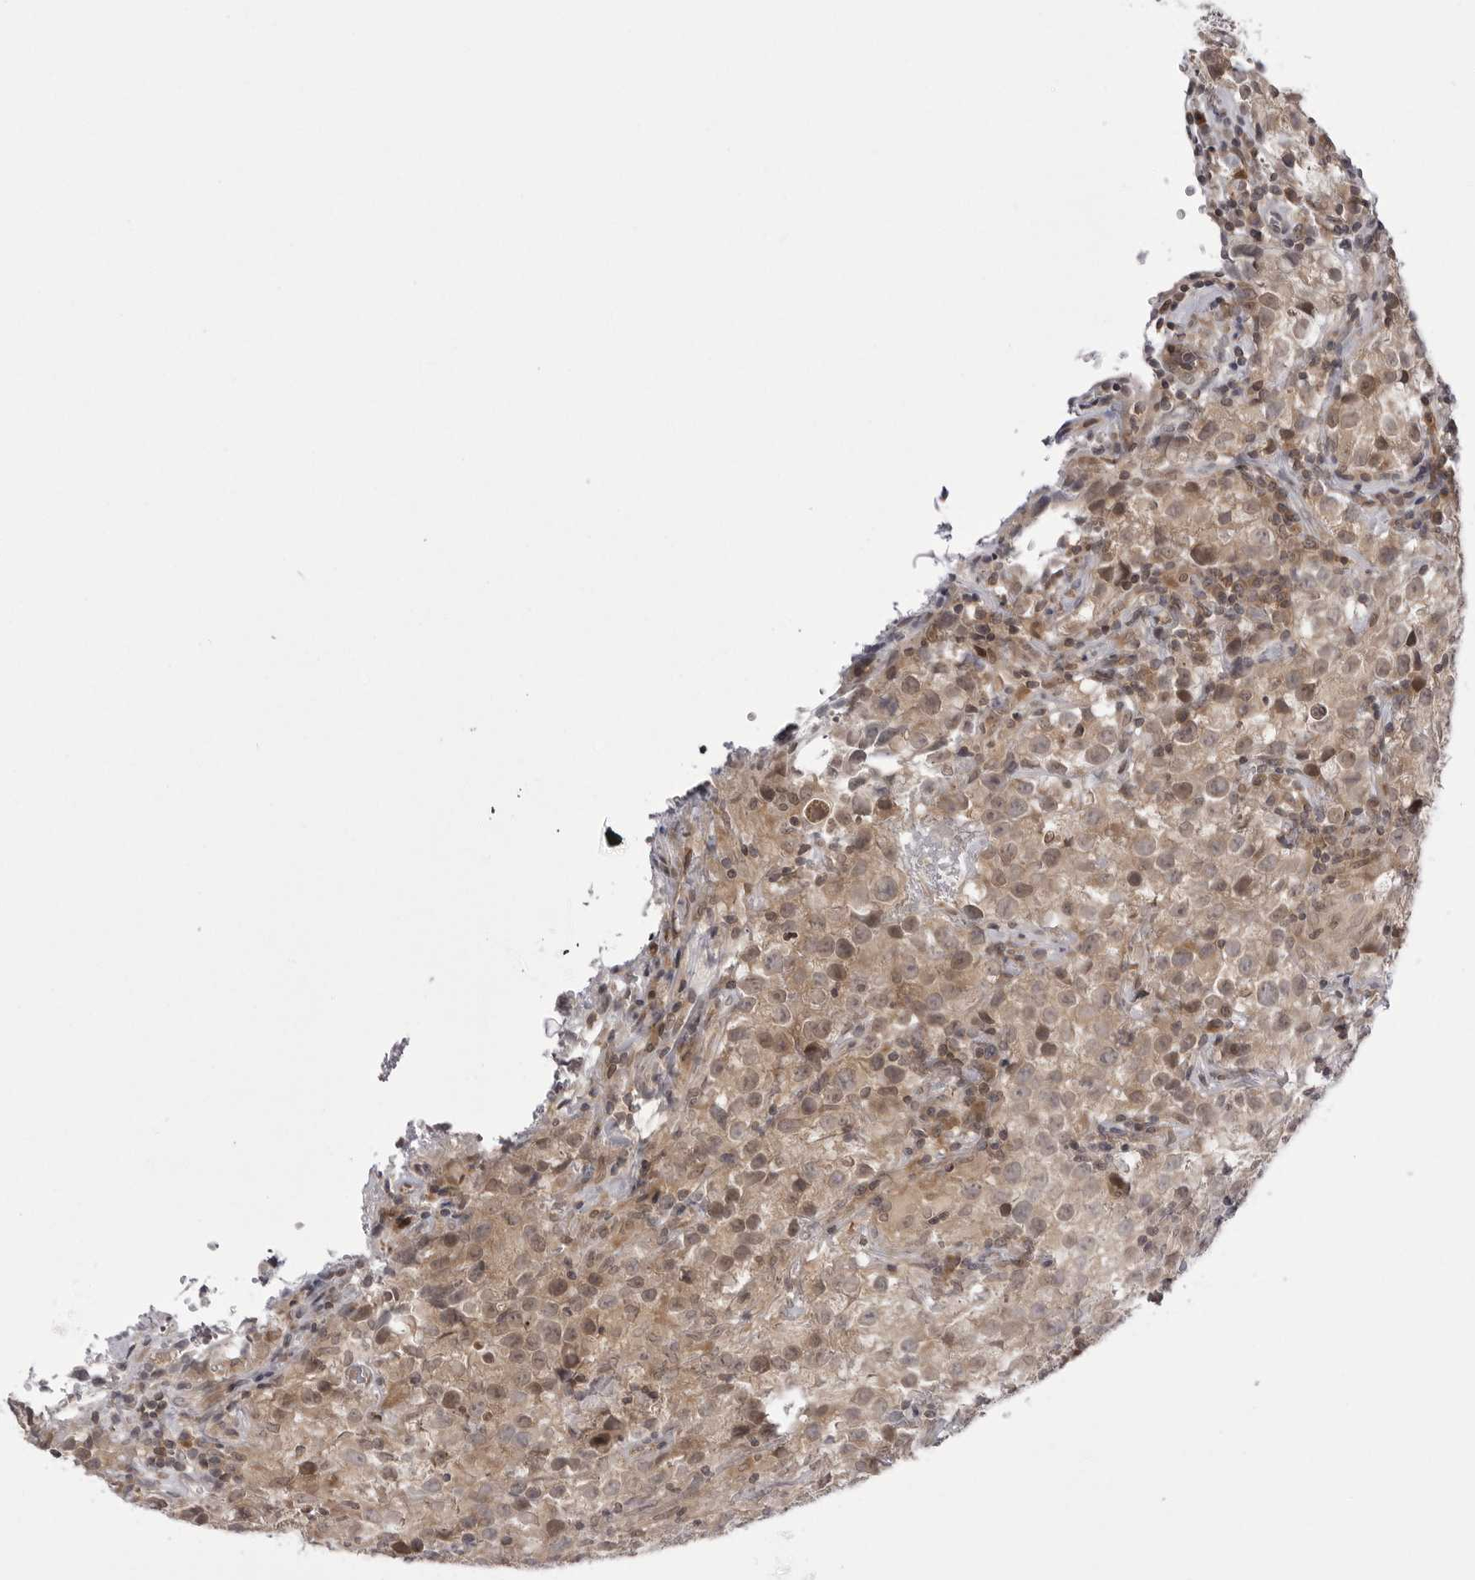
{"staining": {"intensity": "weak", "quantity": ">75%", "location": "cytoplasmic/membranous,nuclear"}, "tissue": "testis cancer", "cell_type": "Tumor cells", "image_type": "cancer", "snomed": [{"axis": "morphology", "description": "Seminoma, NOS"}, {"axis": "morphology", "description": "Carcinoma, Embryonal, NOS"}, {"axis": "topography", "description": "Testis"}], "caption": "Immunohistochemical staining of human testis embryonal carcinoma demonstrates weak cytoplasmic/membranous and nuclear protein positivity in about >75% of tumor cells. The staining is performed using DAB (3,3'-diaminobenzidine) brown chromogen to label protein expression. The nuclei are counter-stained blue using hematoxylin.", "gene": "PTK2B", "patient": {"sex": "male", "age": 43}}